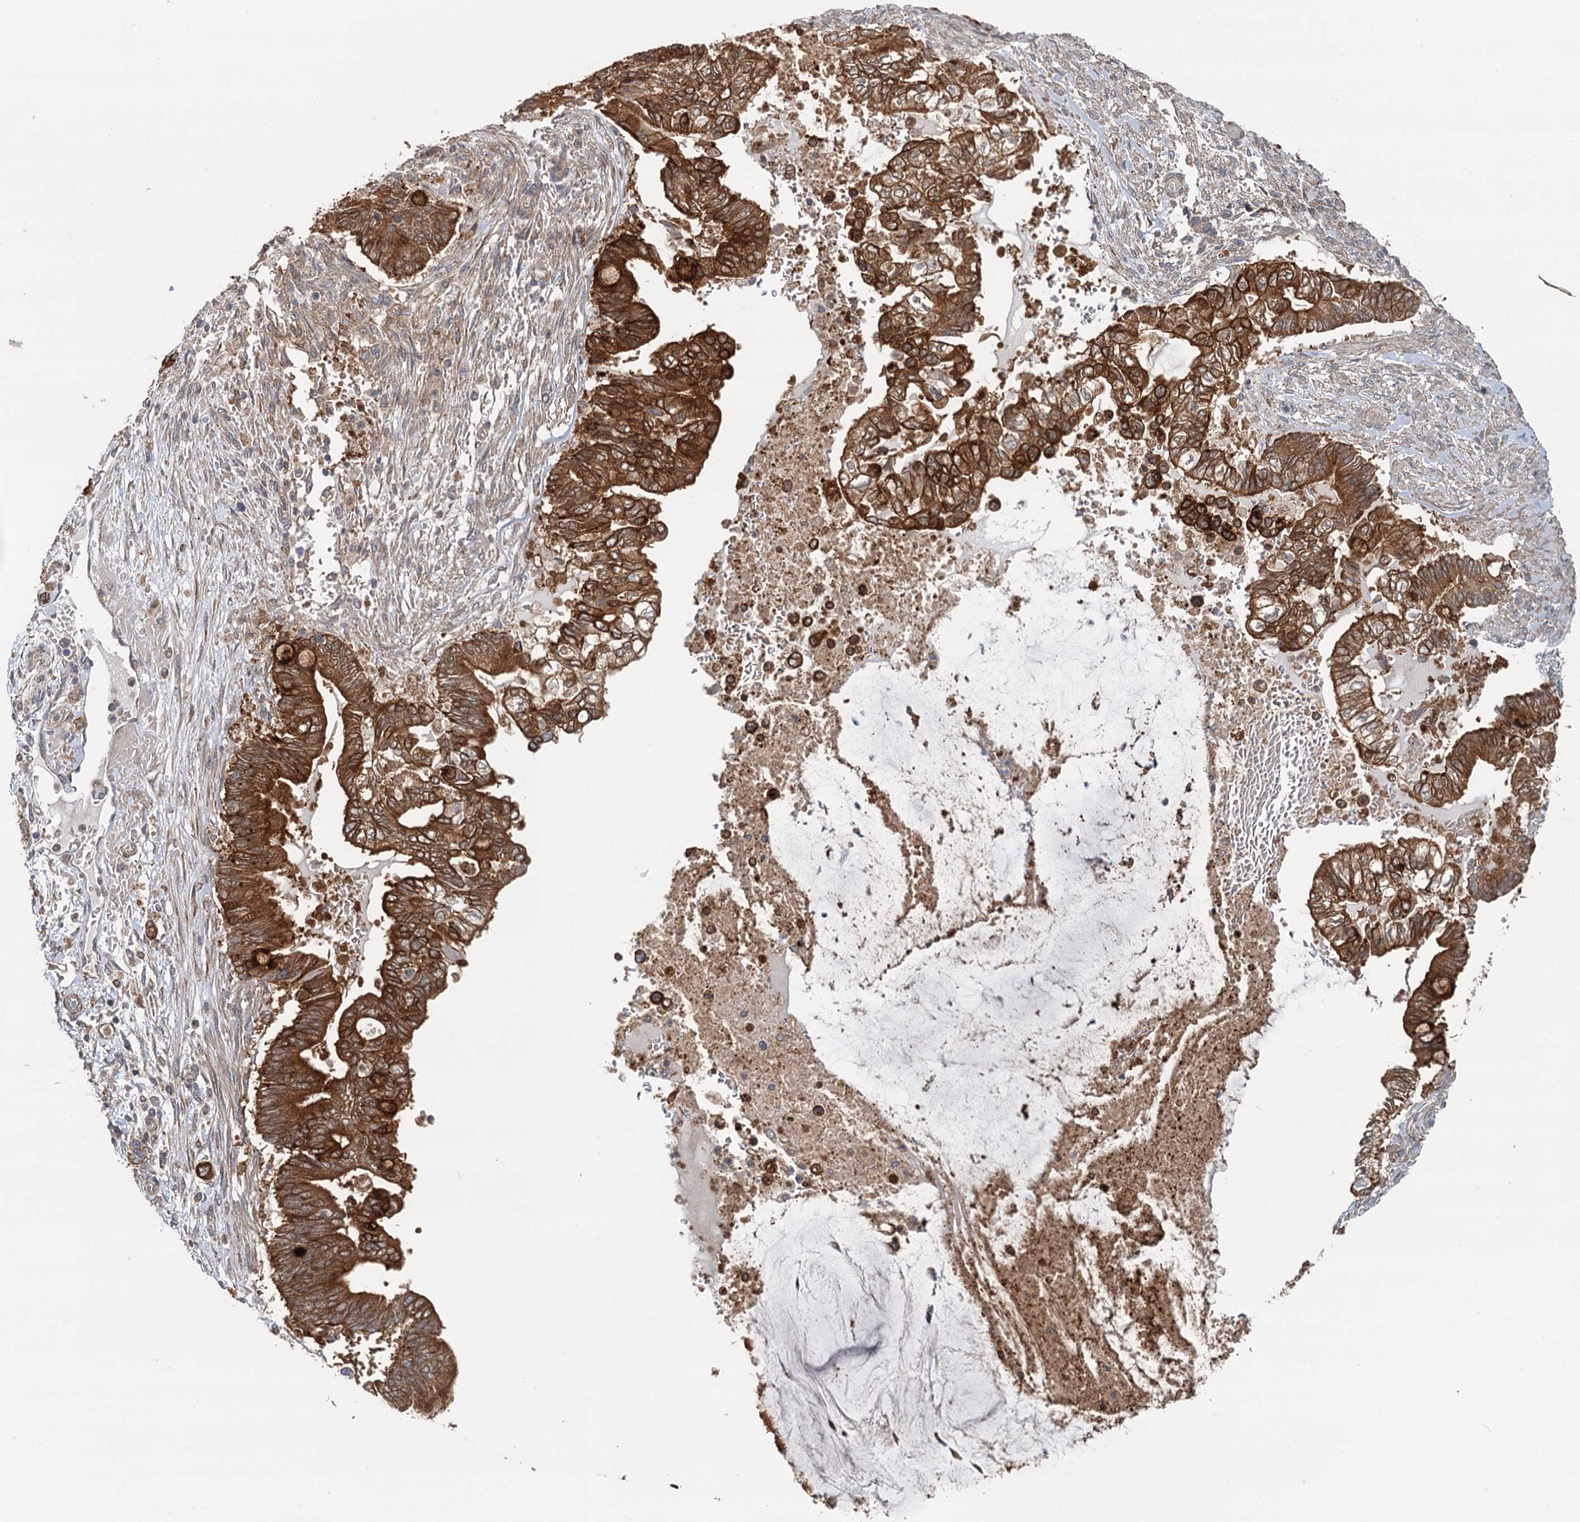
{"staining": {"intensity": "strong", "quantity": ">75%", "location": "cytoplasmic/membranous"}, "tissue": "pancreatic cancer", "cell_type": "Tumor cells", "image_type": "cancer", "snomed": [{"axis": "morphology", "description": "Adenocarcinoma, NOS"}, {"axis": "topography", "description": "Pancreas"}], "caption": "Immunohistochemical staining of pancreatic adenocarcinoma shows strong cytoplasmic/membranous protein expression in about >75% of tumor cells.", "gene": "LRRK2", "patient": {"sex": "male", "age": 68}}